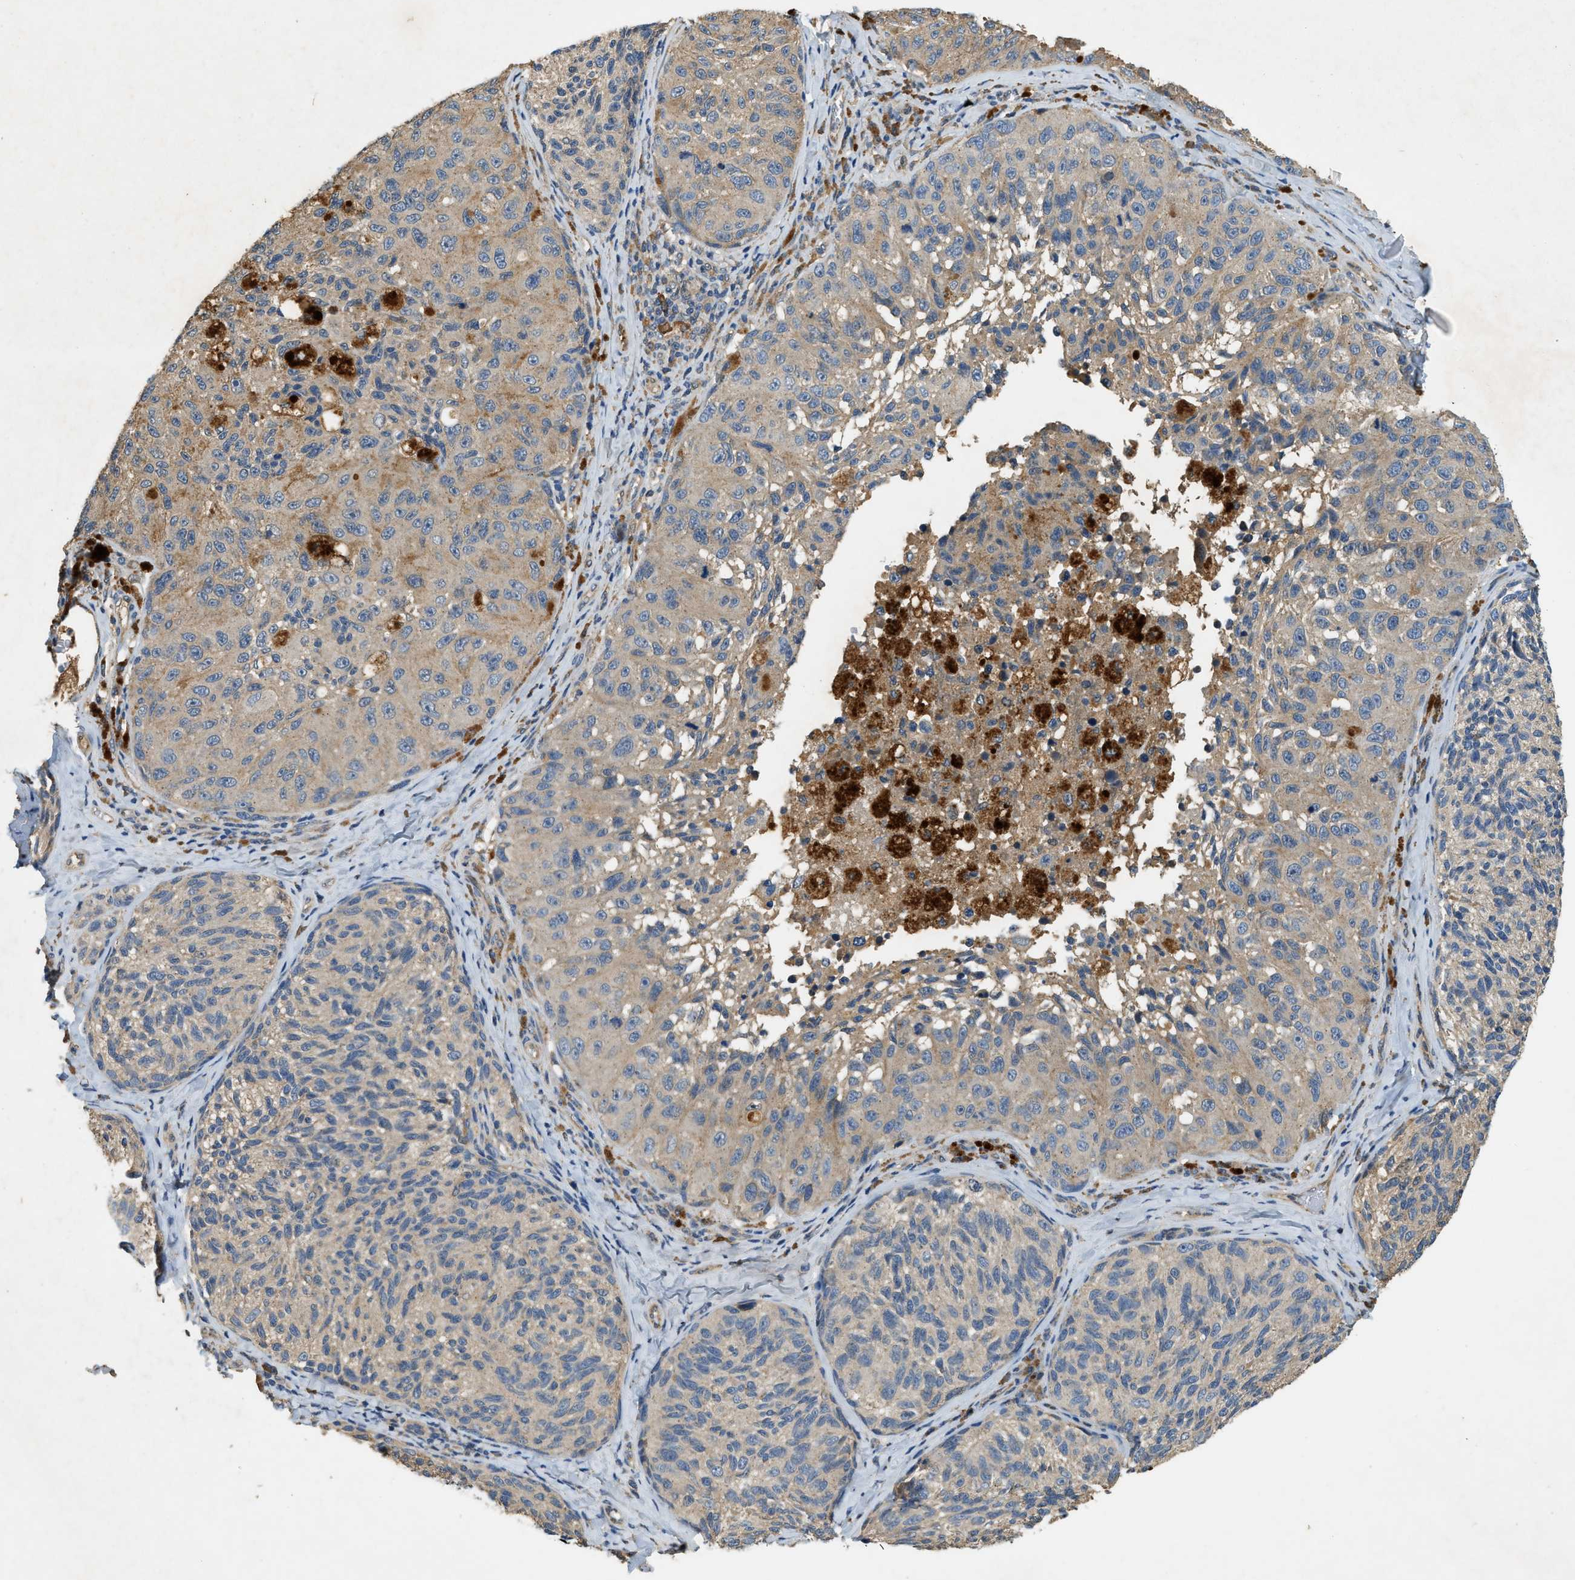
{"staining": {"intensity": "weak", "quantity": ">75%", "location": "cytoplasmic/membranous"}, "tissue": "melanoma", "cell_type": "Tumor cells", "image_type": "cancer", "snomed": [{"axis": "morphology", "description": "Malignant melanoma, NOS"}, {"axis": "topography", "description": "Skin"}], "caption": "A low amount of weak cytoplasmic/membranous staining is identified in approximately >75% of tumor cells in malignant melanoma tissue.", "gene": "CFLAR", "patient": {"sex": "female", "age": 73}}